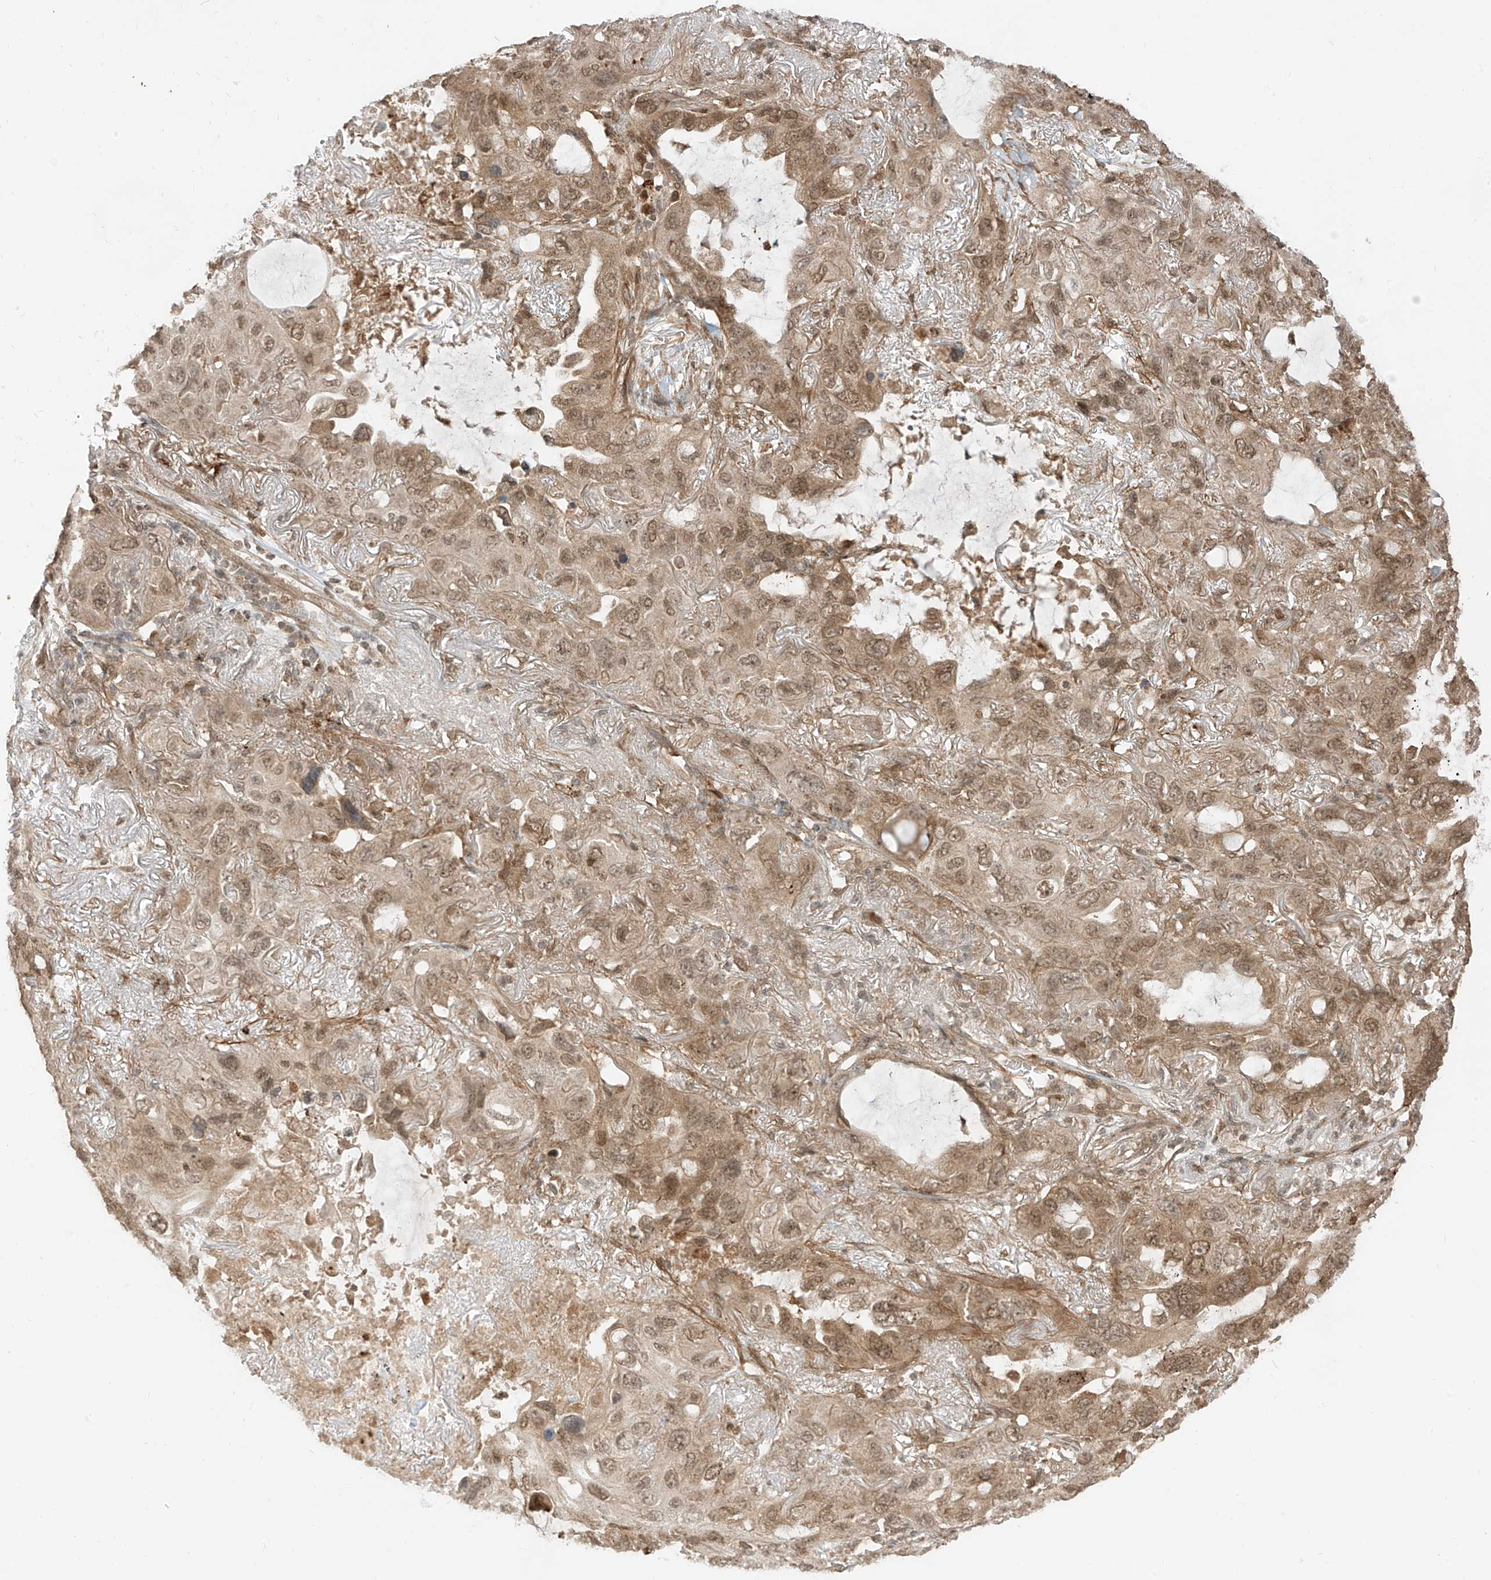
{"staining": {"intensity": "moderate", "quantity": ">75%", "location": "cytoplasmic/membranous,nuclear"}, "tissue": "lung cancer", "cell_type": "Tumor cells", "image_type": "cancer", "snomed": [{"axis": "morphology", "description": "Squamous cell carcinoma, NOS"}, {"axis": "topography", "description": "Lung"}], "caption": "A histopathology image of human lung cancer stained for a protein demonstrates moderate cytoplasmic/membranous and nuclear brown staining in tumor cells.", "gene": "LCOR", "patient": {"sex": "female", "age": 73}}